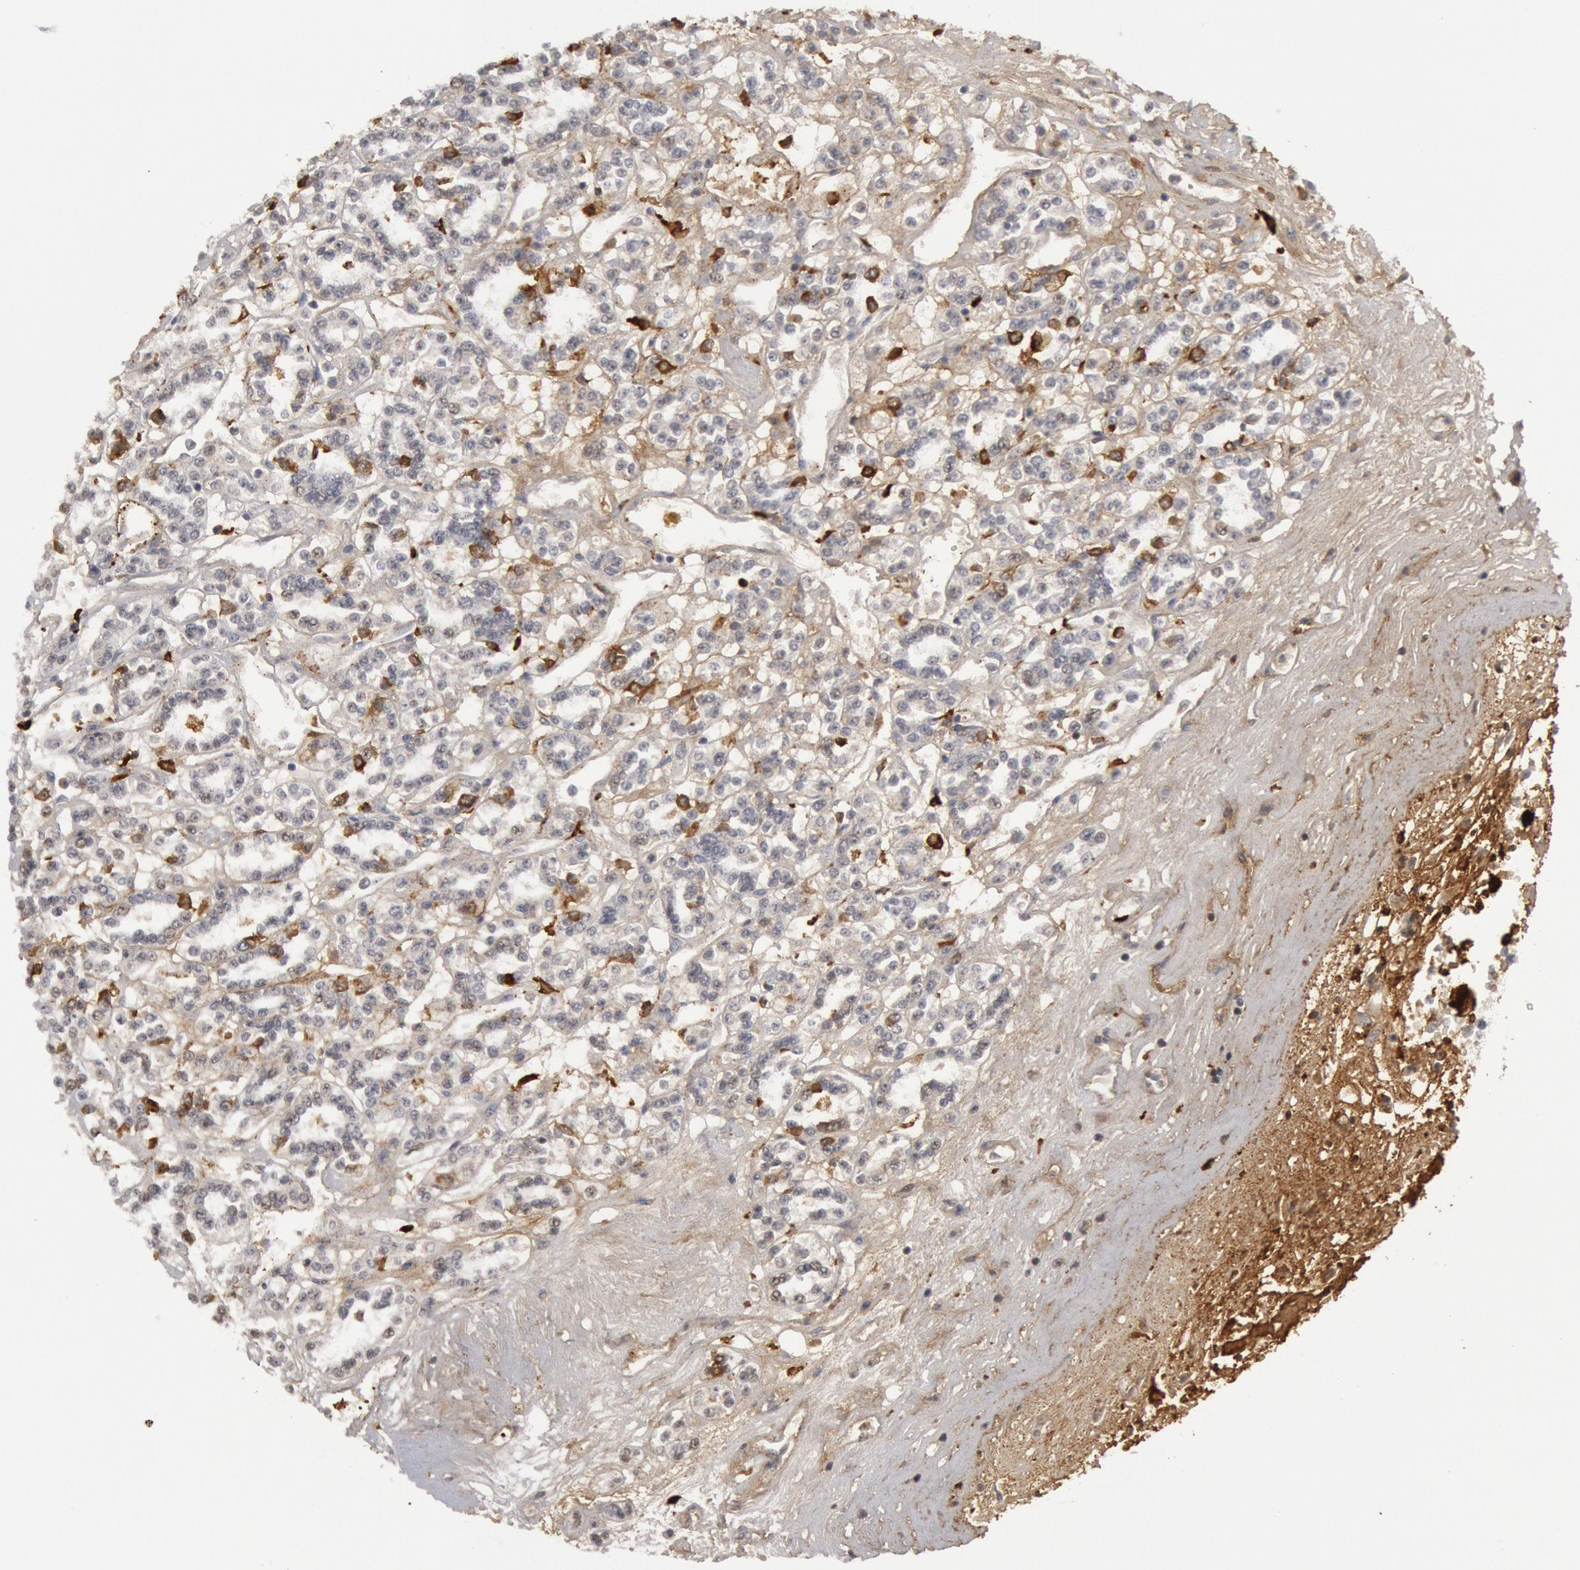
{"staining": {"intensity": "negative", "quantity": "none", "location": "none"}, "tissue": "renal cancer", "cell_type": "Tumor cells", "image_type": "cancer", "snomed": [{"axis": "morphology", "description": "Adenocarcinoma, NOS"}, {"axis": "topography", "description": "Kidney"}], "caption": "The immunohistochemistry (IHC) micrograph has no significant staining in tumor cells of renal cancer (adenocarcinoma) tissue.", "gene": "C1QC", "patient": {"sex": "female", "age": 76}}